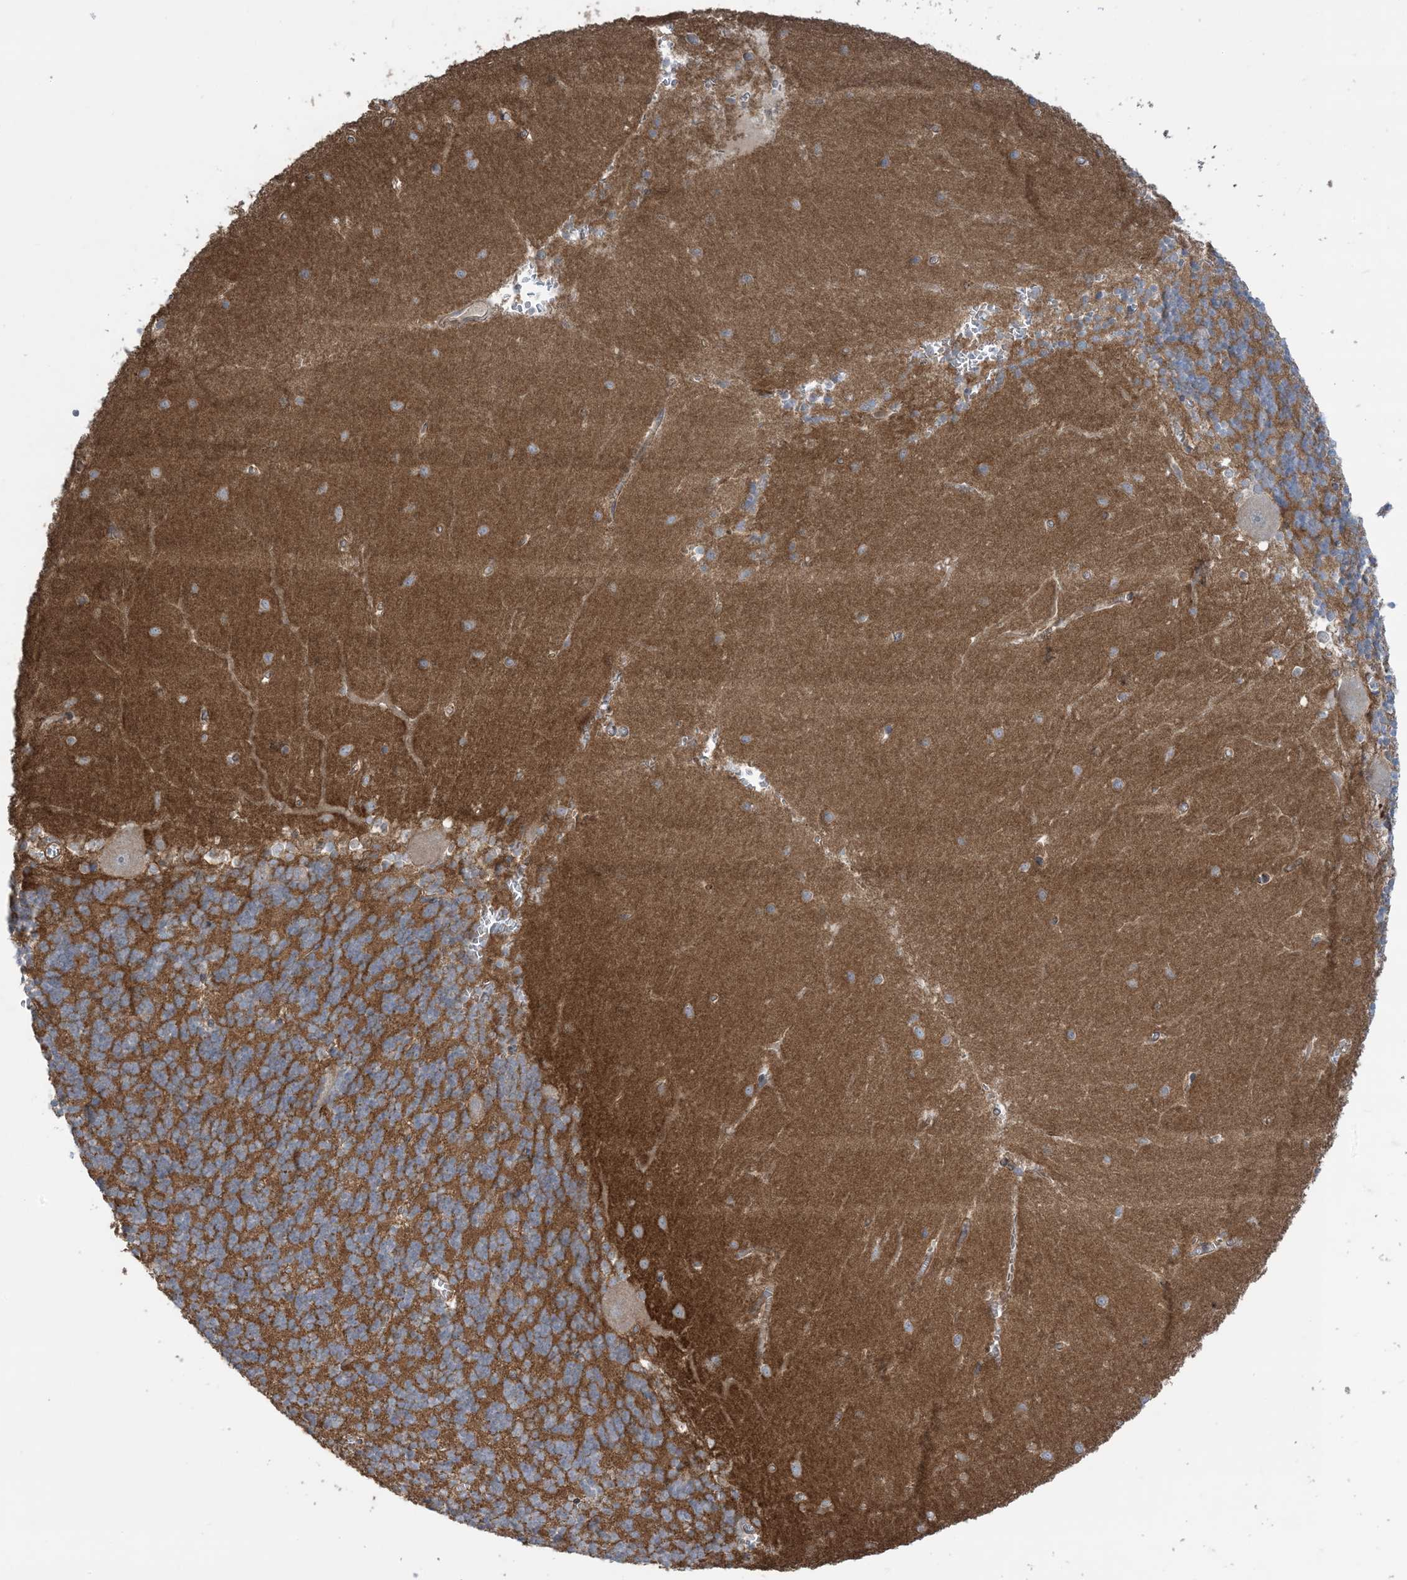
{"staining": {"intensity": "moderate", "quantity": "<25%", "location": "cytoplasmic/membranous"}, "tissue": "cerebellum", "cell_type": "Cells in granular layer", "image_type": "normal", "snomed": [{"axis": "morphology", "description": "Normal tissue, NOS"}, {"axis": "topography", "description": "Cerebellum"}], "caption": "IHC staining of normal cerebellum, which demonstrates low levels of moderate cytoplasmic/membranous positivity in approximately <25% of cells in granular layer indicating moderate cytoplasmic/membranous protein positivity. The staining was performed using DAB (brown) for protein detection and nuclei were counterstained in hematoxylin (blue).", "gene": "CCNY", "patient": {"sex": "male", "age": 37}}